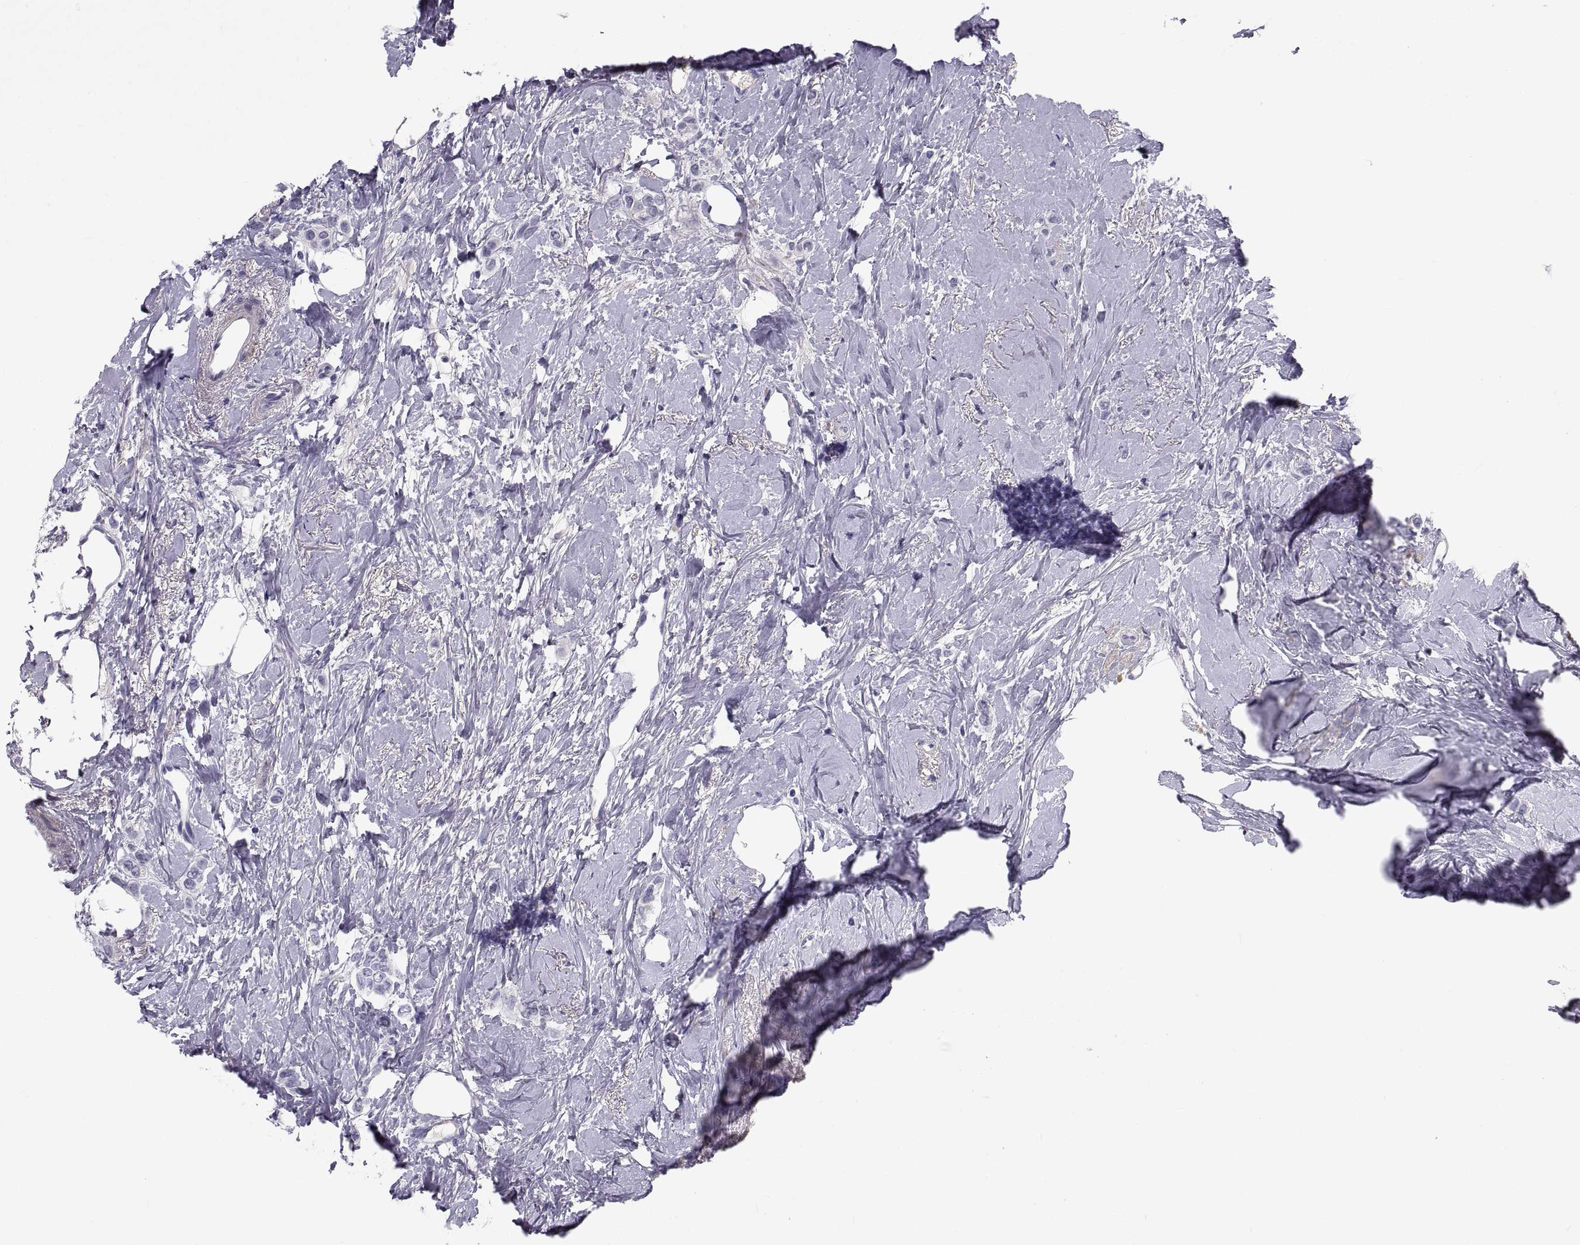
{"staining": {"intensity": "negative", "quantity": "none", "location": "none"}, "tissue": "breast cancer", "cell_type": "Tumor cells", "image_type": "cancer", "snomed": [{"axis": "morphology", "description": "Lobular carcinoma"}, {"axis": "topography", "description": "Breast"}], "caption": "The histopathology image demonstrates no significant staining in tumor cells of breast lobular carcinoma.", "gene": "PDZRN4", "patient": {"sex": "female", "age": 66}}